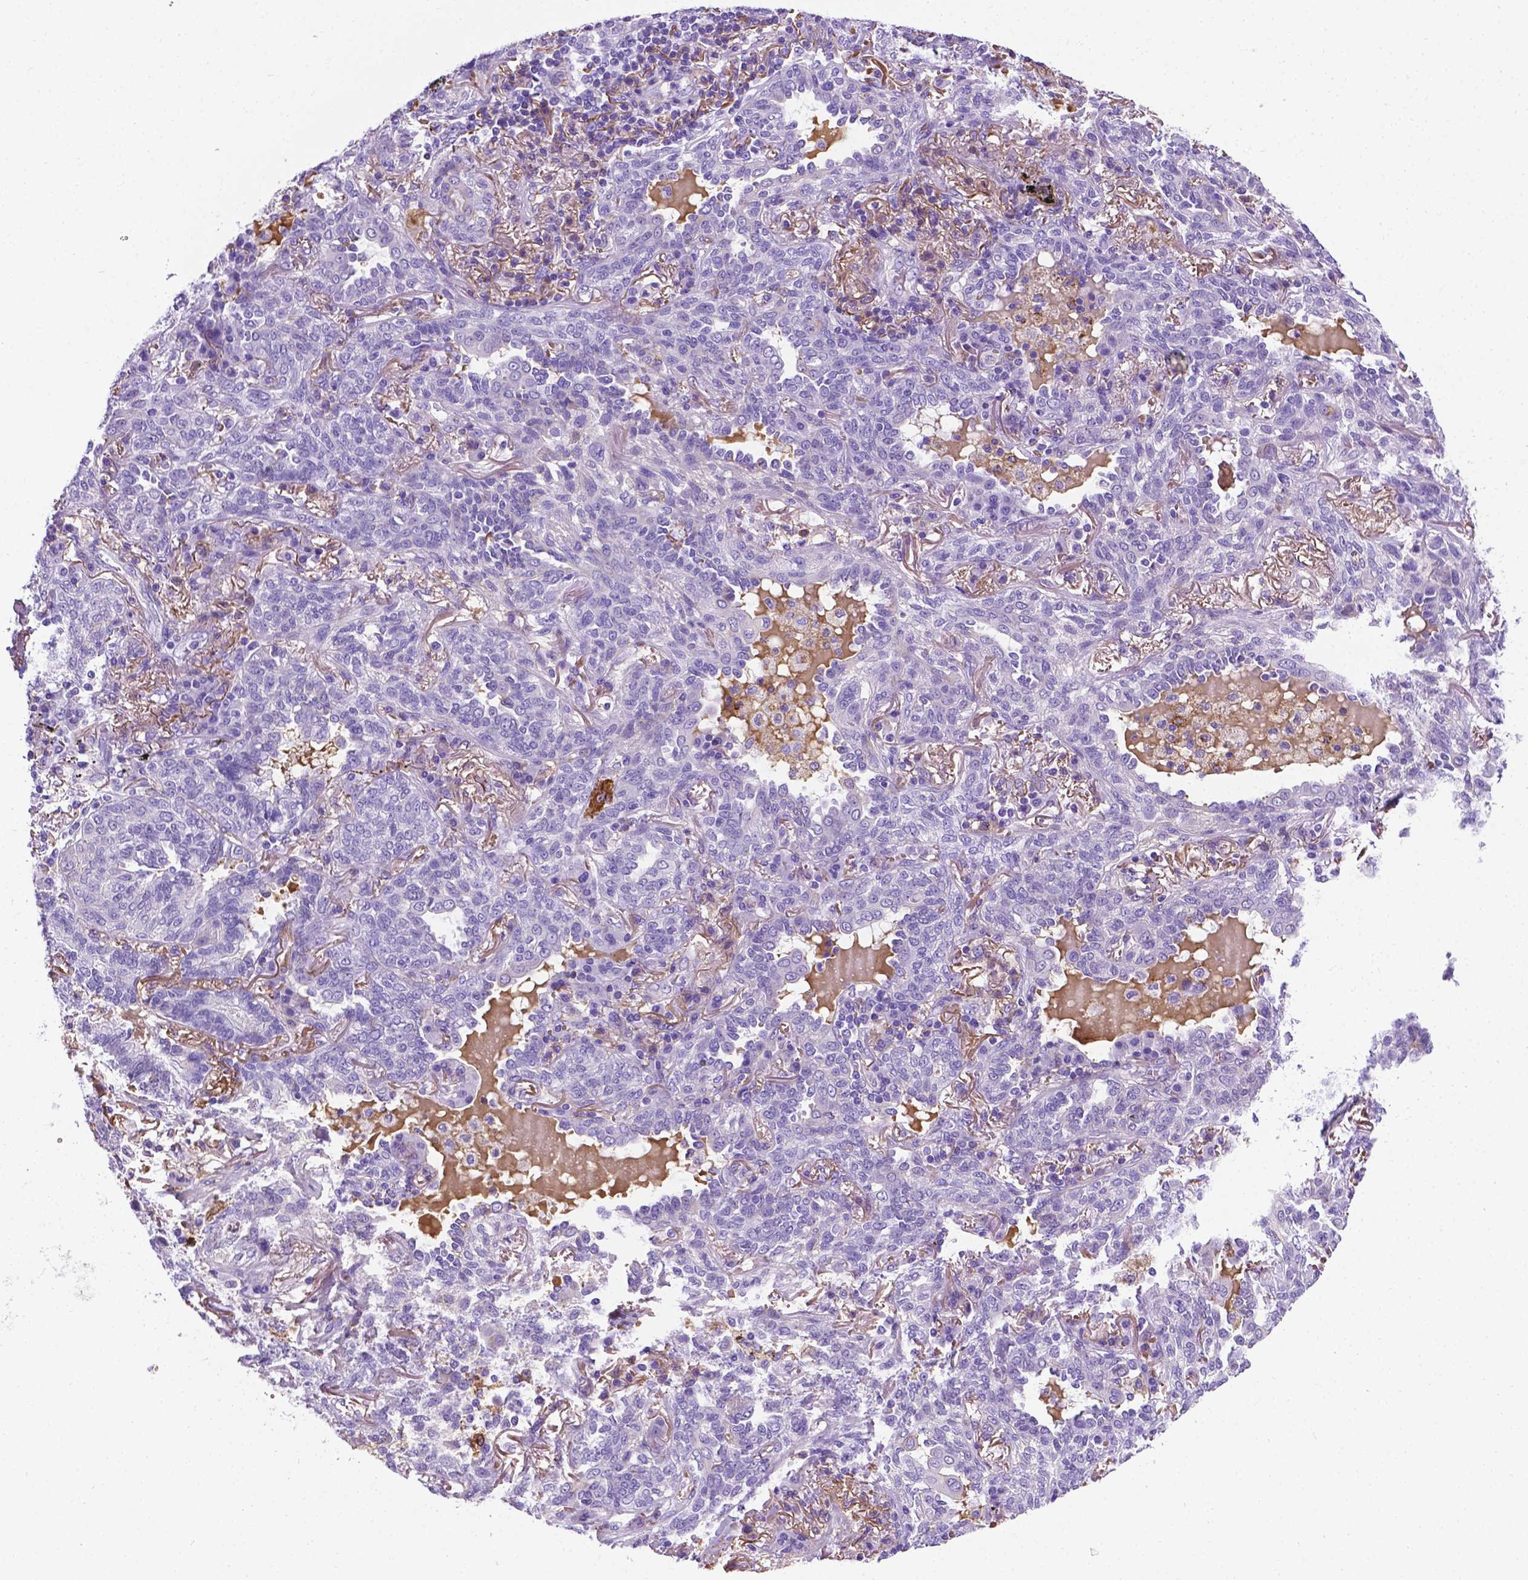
{"staining": {"intensity": "negative", "quantity": "none", "location": "none"}, "tissue": "lung cancer", "cell_type": "Tumor cells", "image_type": "cancer", "snomed": [{"axis": "morphology", "description": "Squamous cell carcinoma, NOS"}, {"axis": "topography", "description": "Lung"}], "caption": "Immunohistochemical staining of human lung cancer demonstrates no significant staining in tumor cells.", "gene": "APOE", "patient": {"sex": "female", "age": 70}}